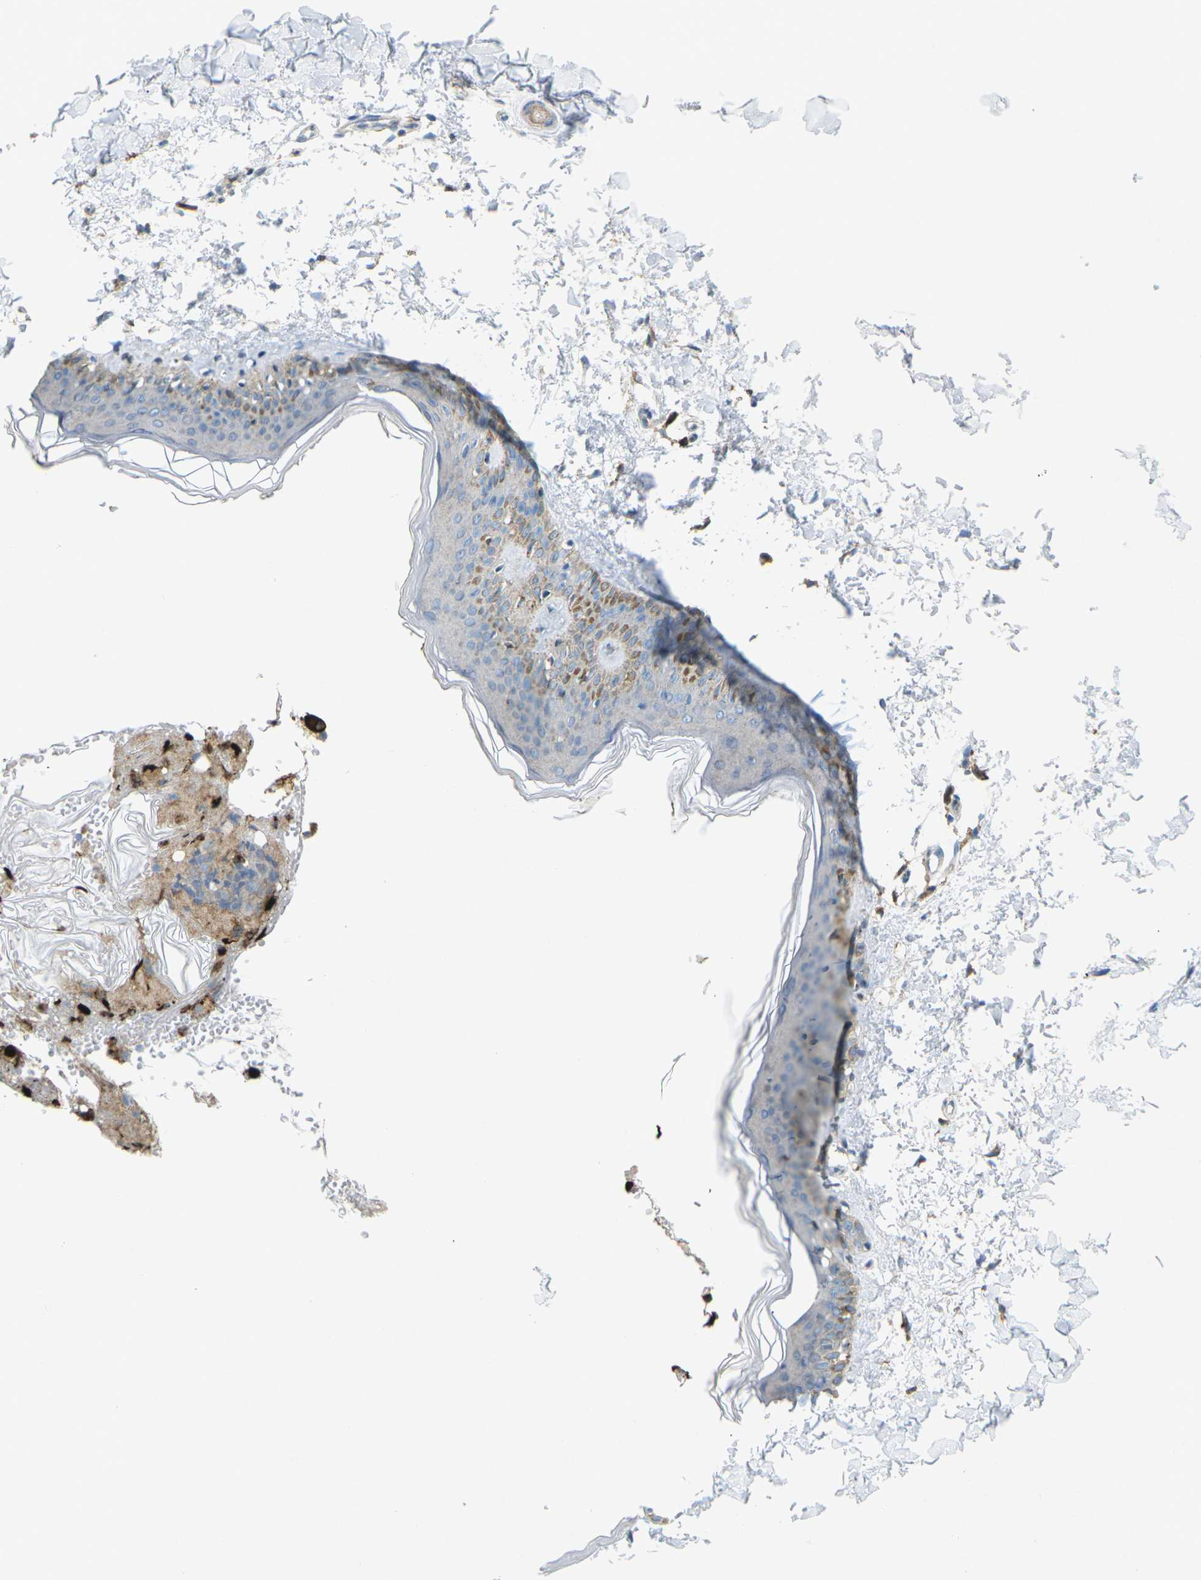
{"staining": {"intensity": "negative", "quantity": "none", "location": "none"}, "tissue": "skin", "cell_type": "Fibroblasts", "image_type": "normal", "snomed": [{"axis": "morphology", "description": "Normal tissue, NOS"}, {"axis": "topography", "description": "Skin"}], "caption": "Immunohistochemistry of unremarkable human skin exhibits no staining in fibroblasts.", "gene": "STK11", "patient": {"sex": "female", "age": 41}}